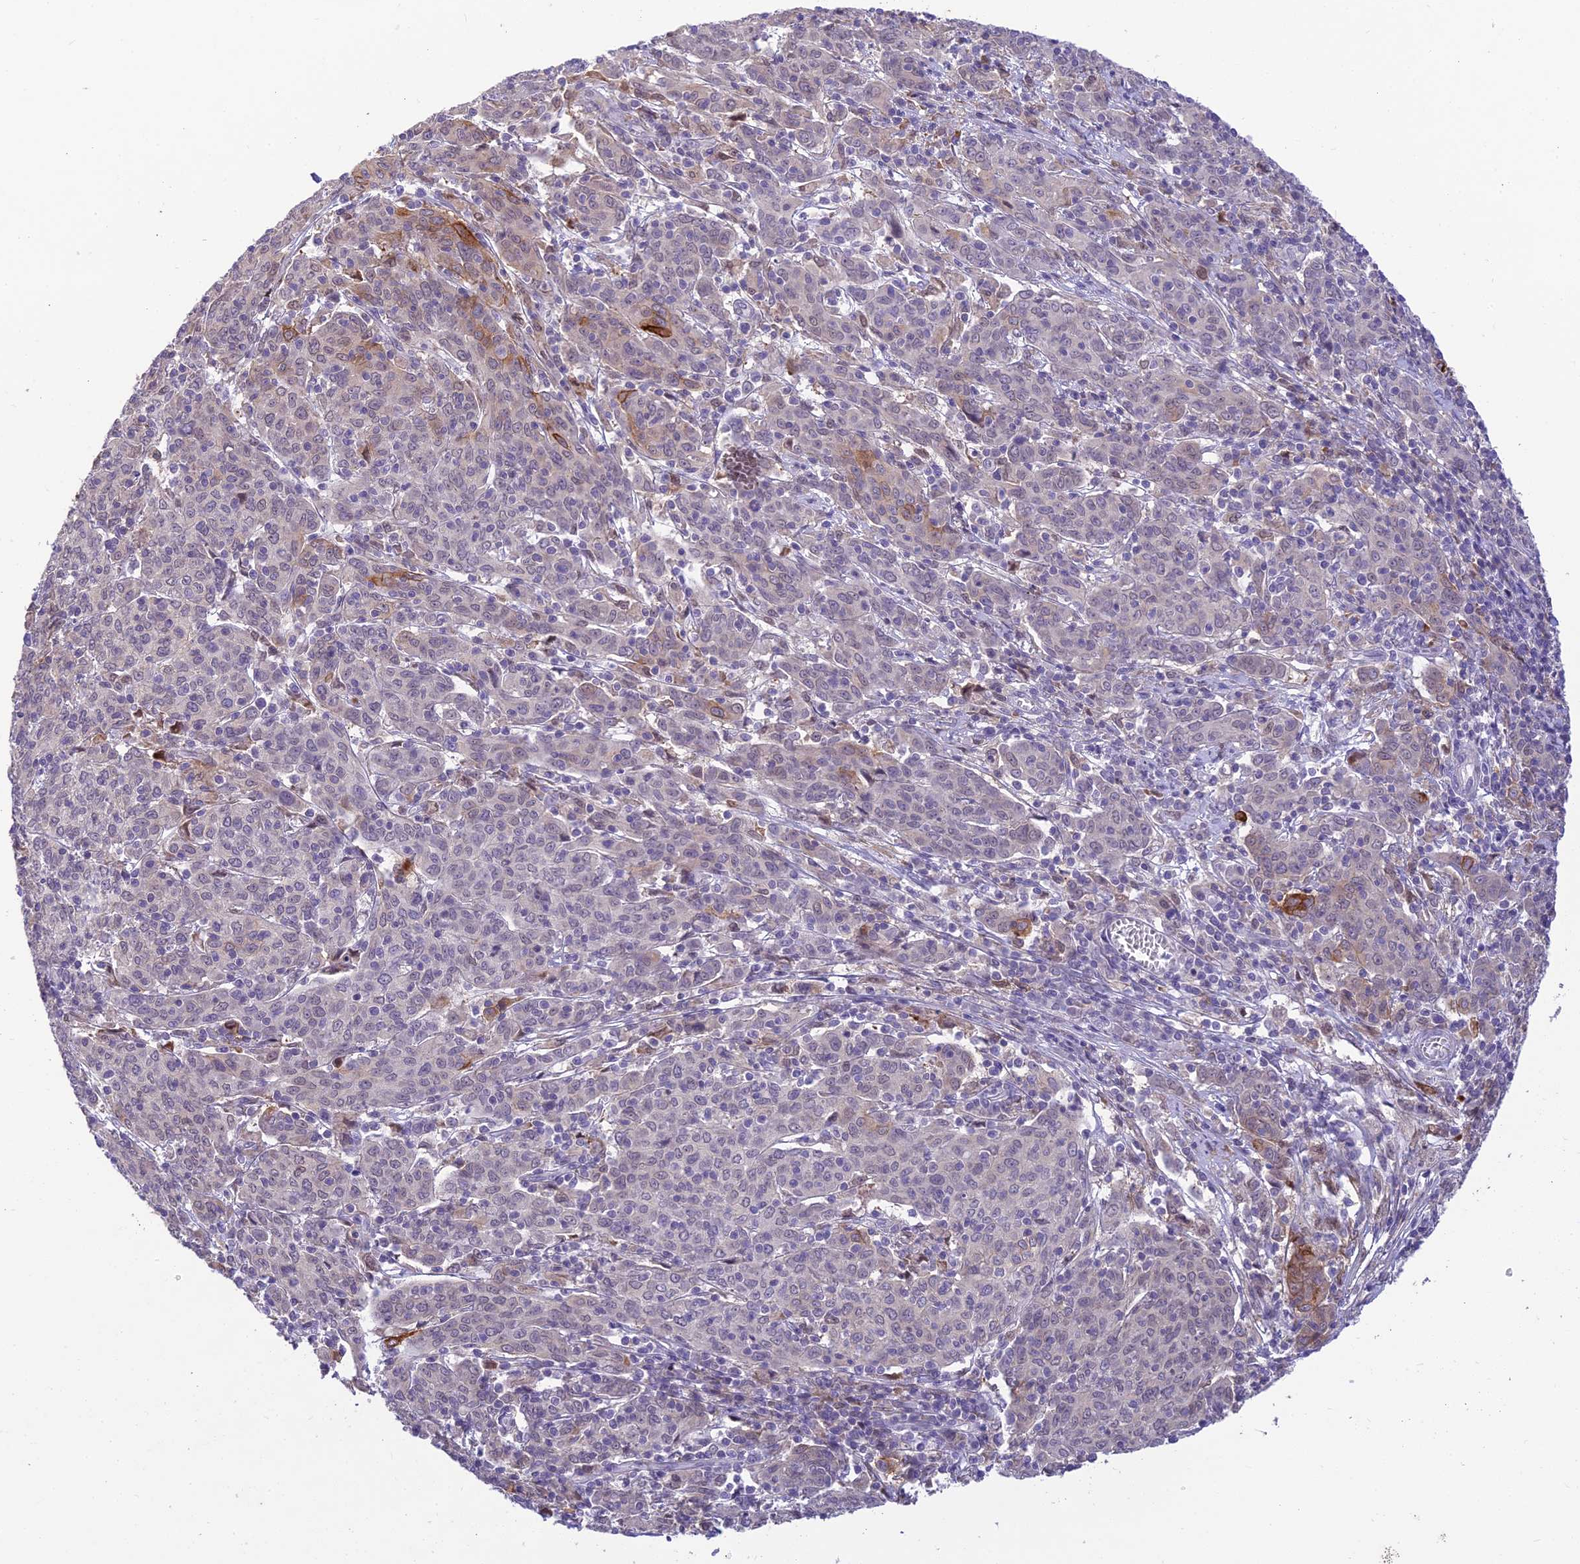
{"staining": {"intensity": "negative", "quantity": "none", "location": "none"}, "tissue": "cervical cancer", "cell_type": "Tumor cells", "image_type": "cancer", "snomed": [{"axis": "morphology", "description": "Squamous cell carcinoma, NOS"}, {"axis": "topography", "description": "Cervix"}], "caption": "Immunohistochemistry (IHC) histopathology image of neoplastic tissue: cervical squamous cell carcinoma stained with DAB shows no significant protein staining in tumor cells.", "gene": "BMT2", "patient": {"sex": "female", "age": 67}}